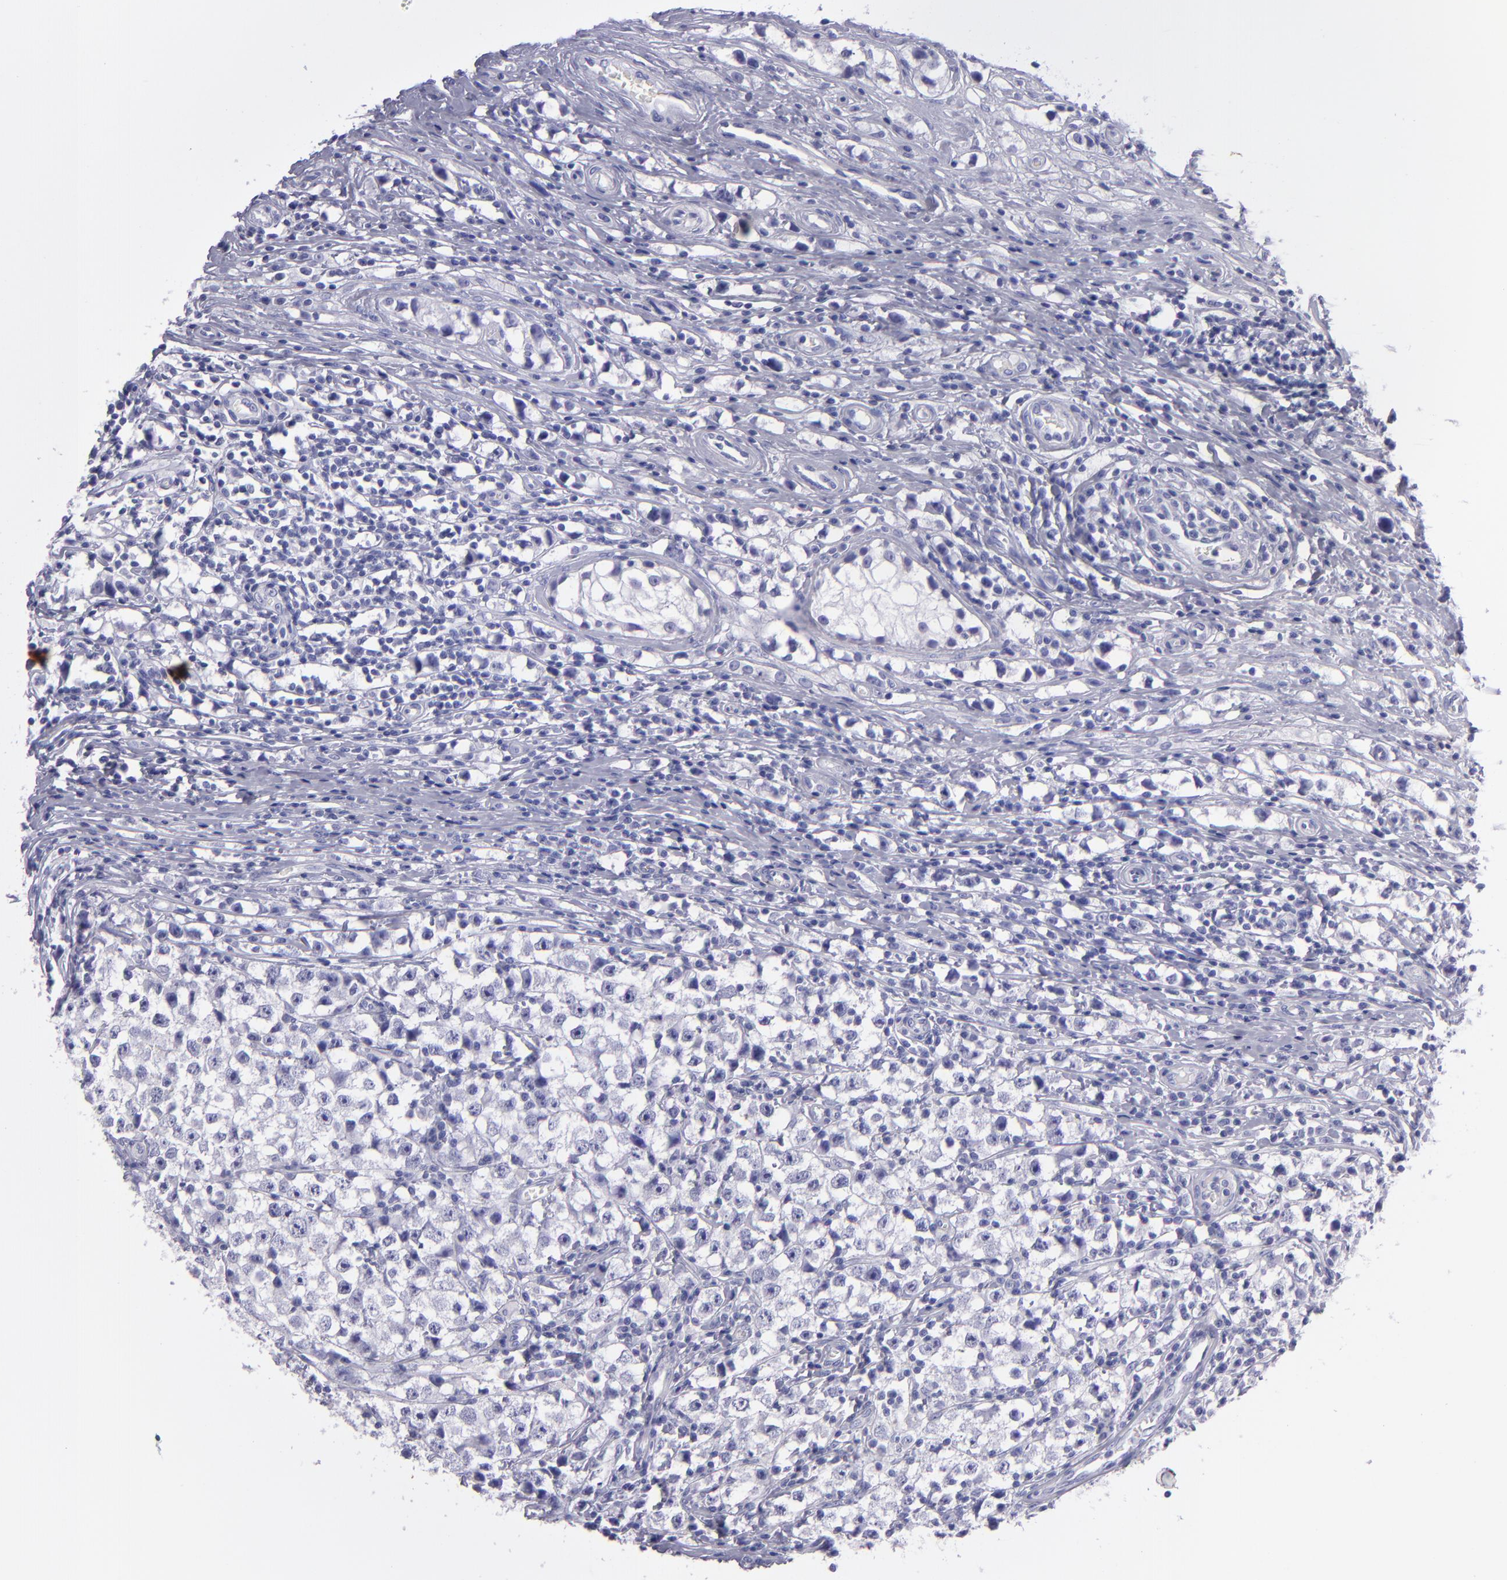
{"staining": {"intensity": "negative", "quantity": "none", "location": "none"}, "tissue": "testis cancer", "cell_type": "Tumor cells", "image_type": "cancer", "snomed": [{"axis": "morphology", "description": "Seminoma, NOS"}, {"axis": "topography", "description": "Testis"}], "caption": "Protein analysis of seminoma (testis) displays no significant staining in tumor cells.", "gene": "TNNT3", "patient": {"sex": "male", "age": 35}}